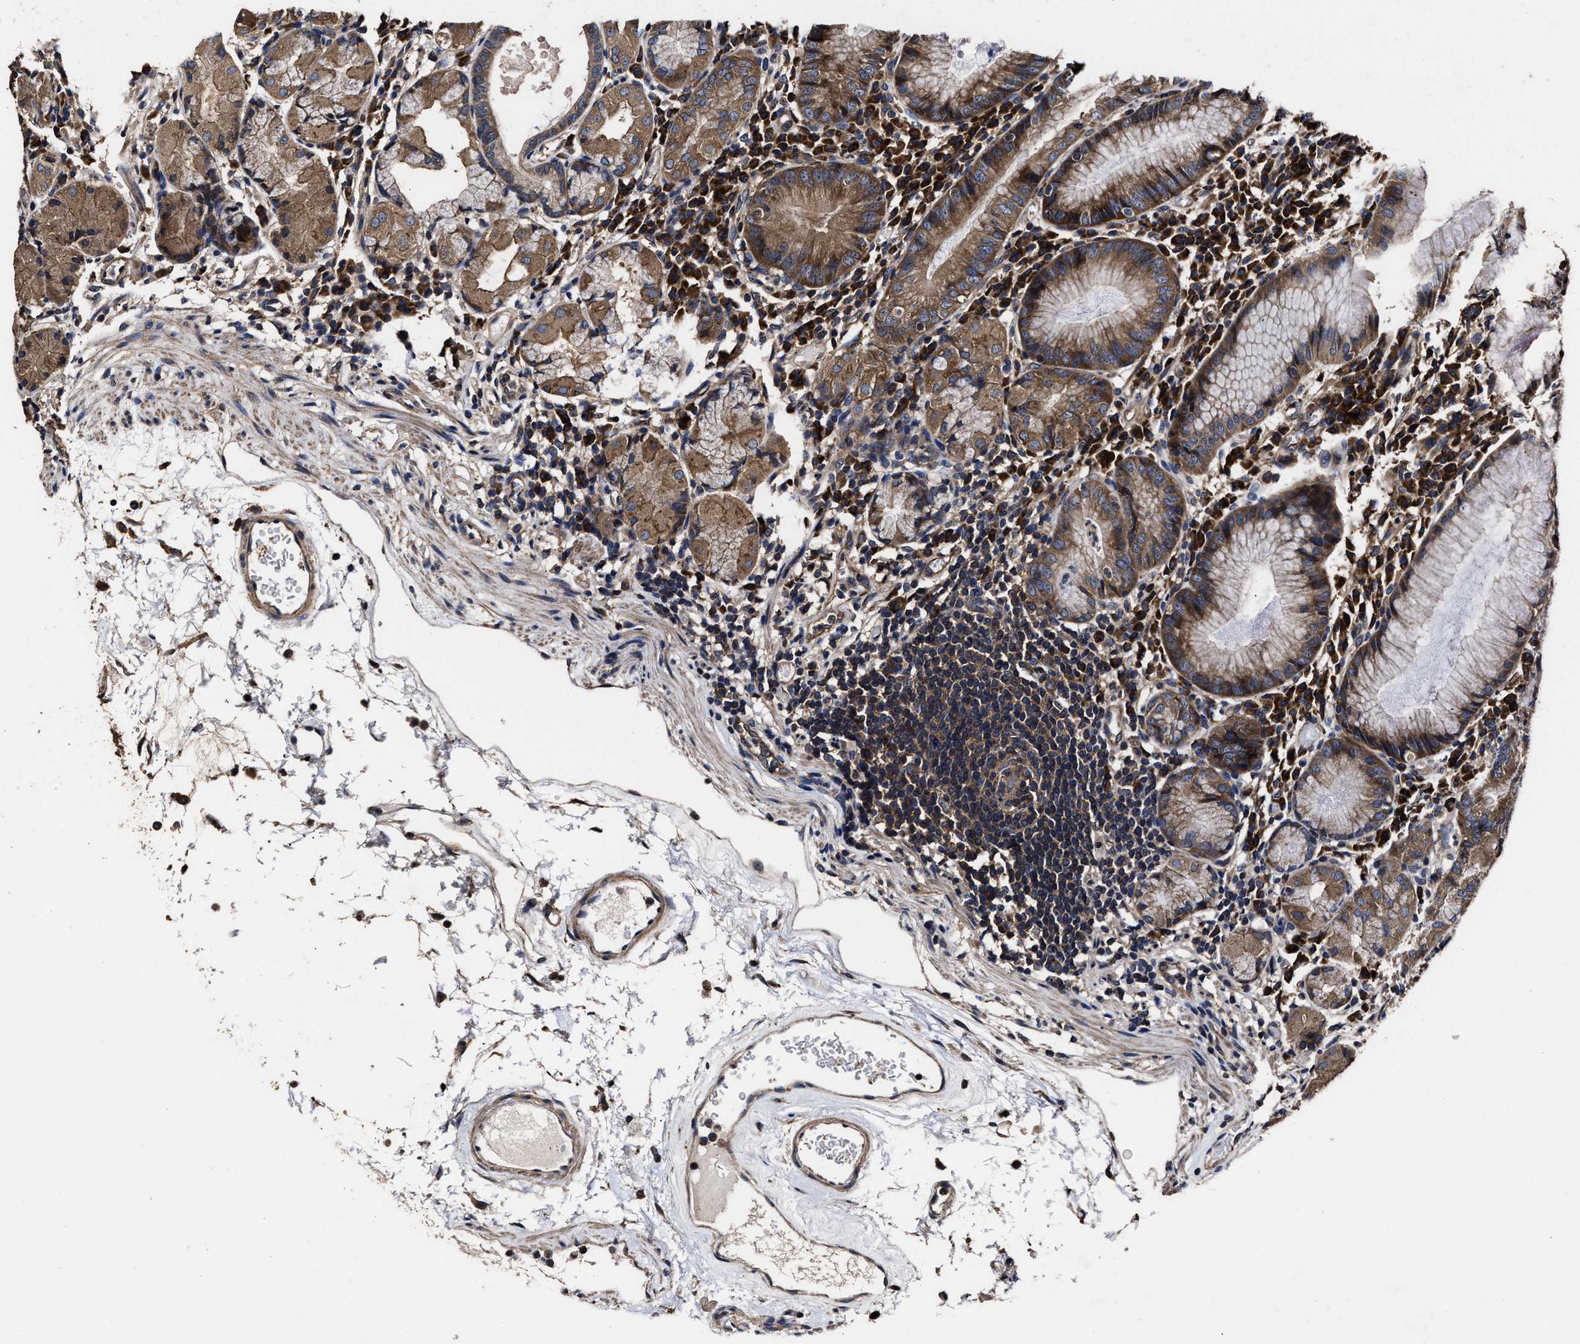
{"staining": {"intensity": "moderate", "quantity": ">75%", "location": "cytoplasmic/membranous"}, "tissue": "stomach", "cell_type": "Glandular cells", "image_type": "normal", "snomed": [{"axis": "morphology", "description": "Normal tissue, NOS"}, {"axis": "topography", "description": "Stomach"}, {"axis": "topography", "description": "Stomach, lower"}], "caption": "This image shows unremarkable stomach stained with immunohistochemistry (IHC) to label a protein in brown. The cytoplasmic/membranous of glandular cells show moderate positivity for the protein. Nuclei are counter-stained blue.", "gene": "AVEN", "patient": {"sex": "female", "age": 75}}